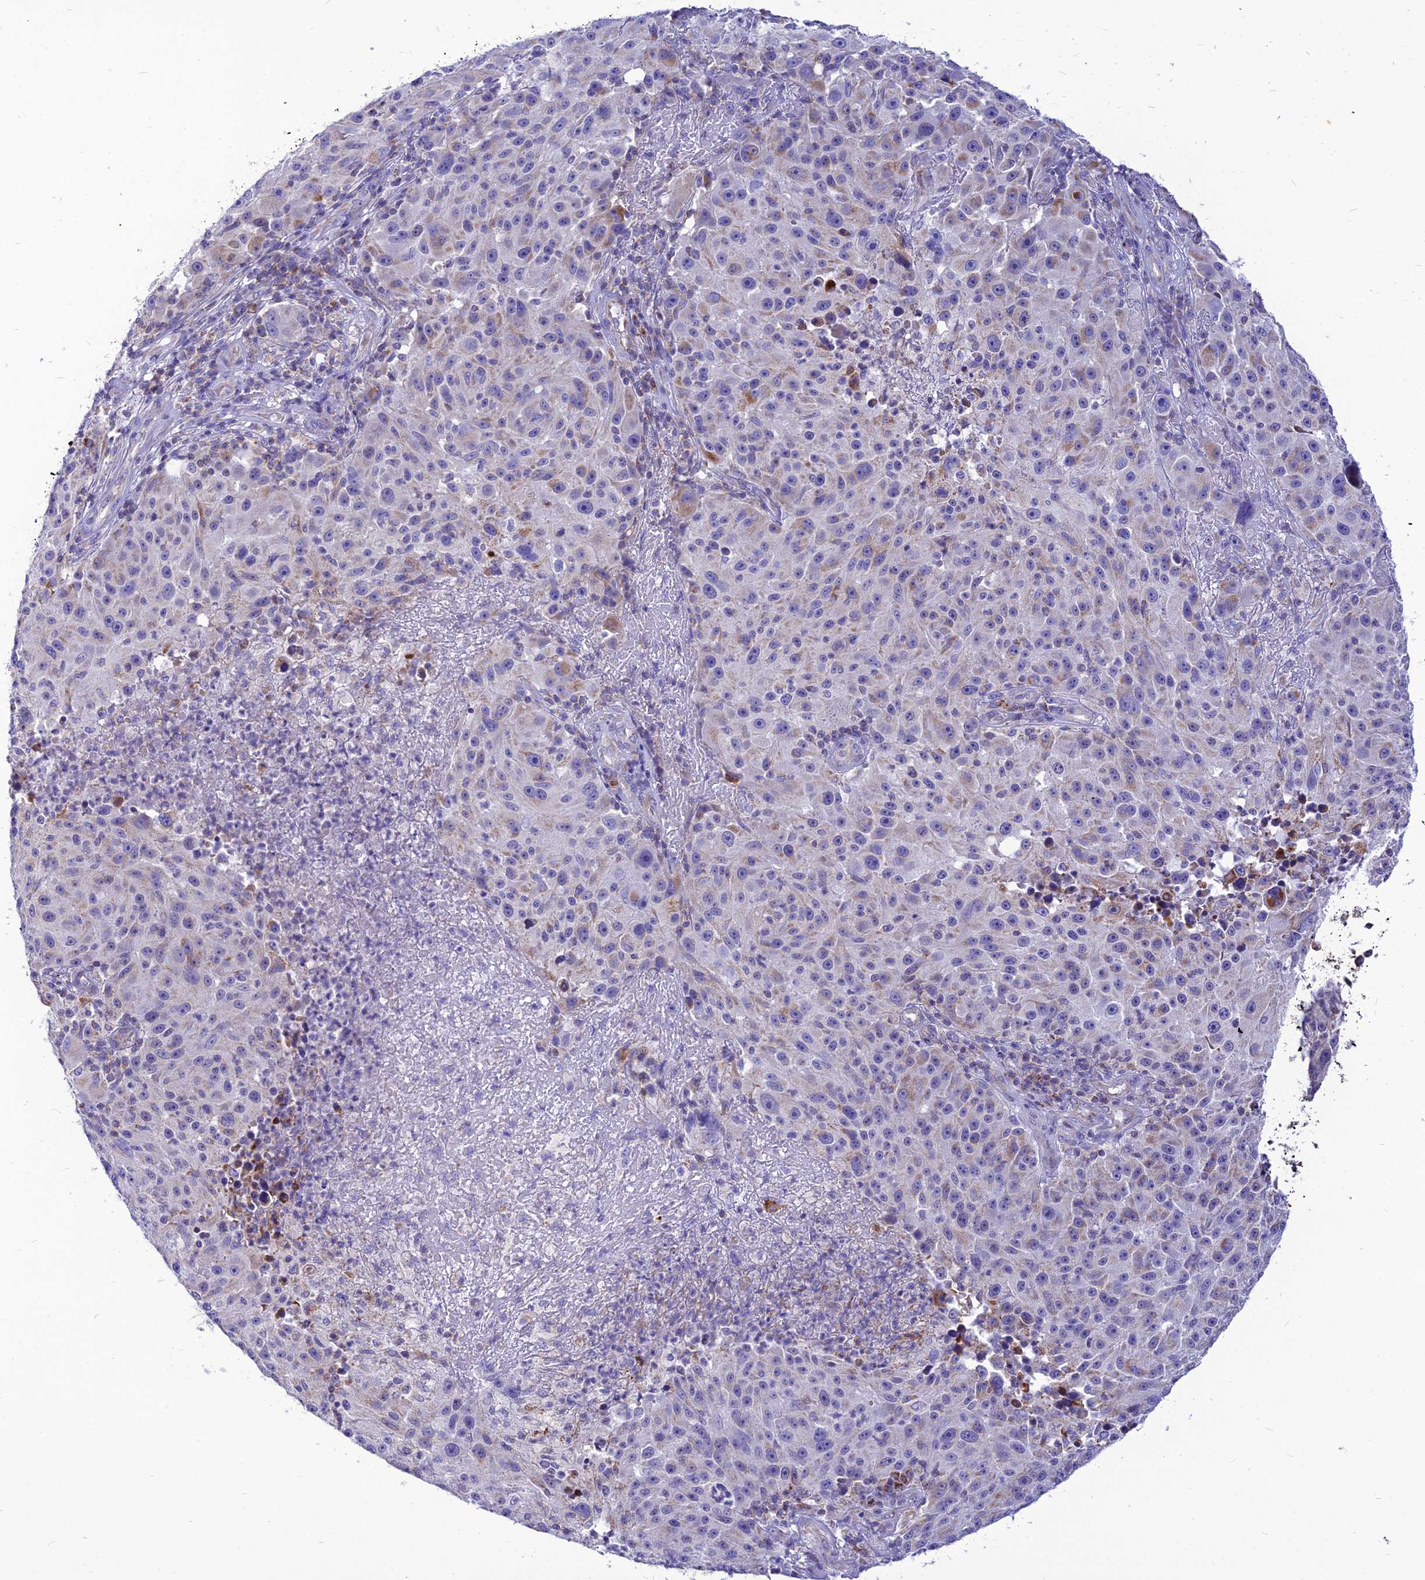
{"staining": {"intensity": "weak", "quantity": "<25%", "location": "cytoplasmic/membranous"}, "tissue": "melanoma", "cell_type": "Tumor cells", "image_type": "cancer", "snomed": [{"axis": "morphology", "description": "Malignant melanoma, NOS"}, {"axis": "topography", "description": "Skin"}], "caption": "This is an immunohistochemistry photomicrograph of human malignant melanoma. There is no expression in tumor cells.", "gene": "ECI1", "patient": {"sex": "male", "age": 53}}